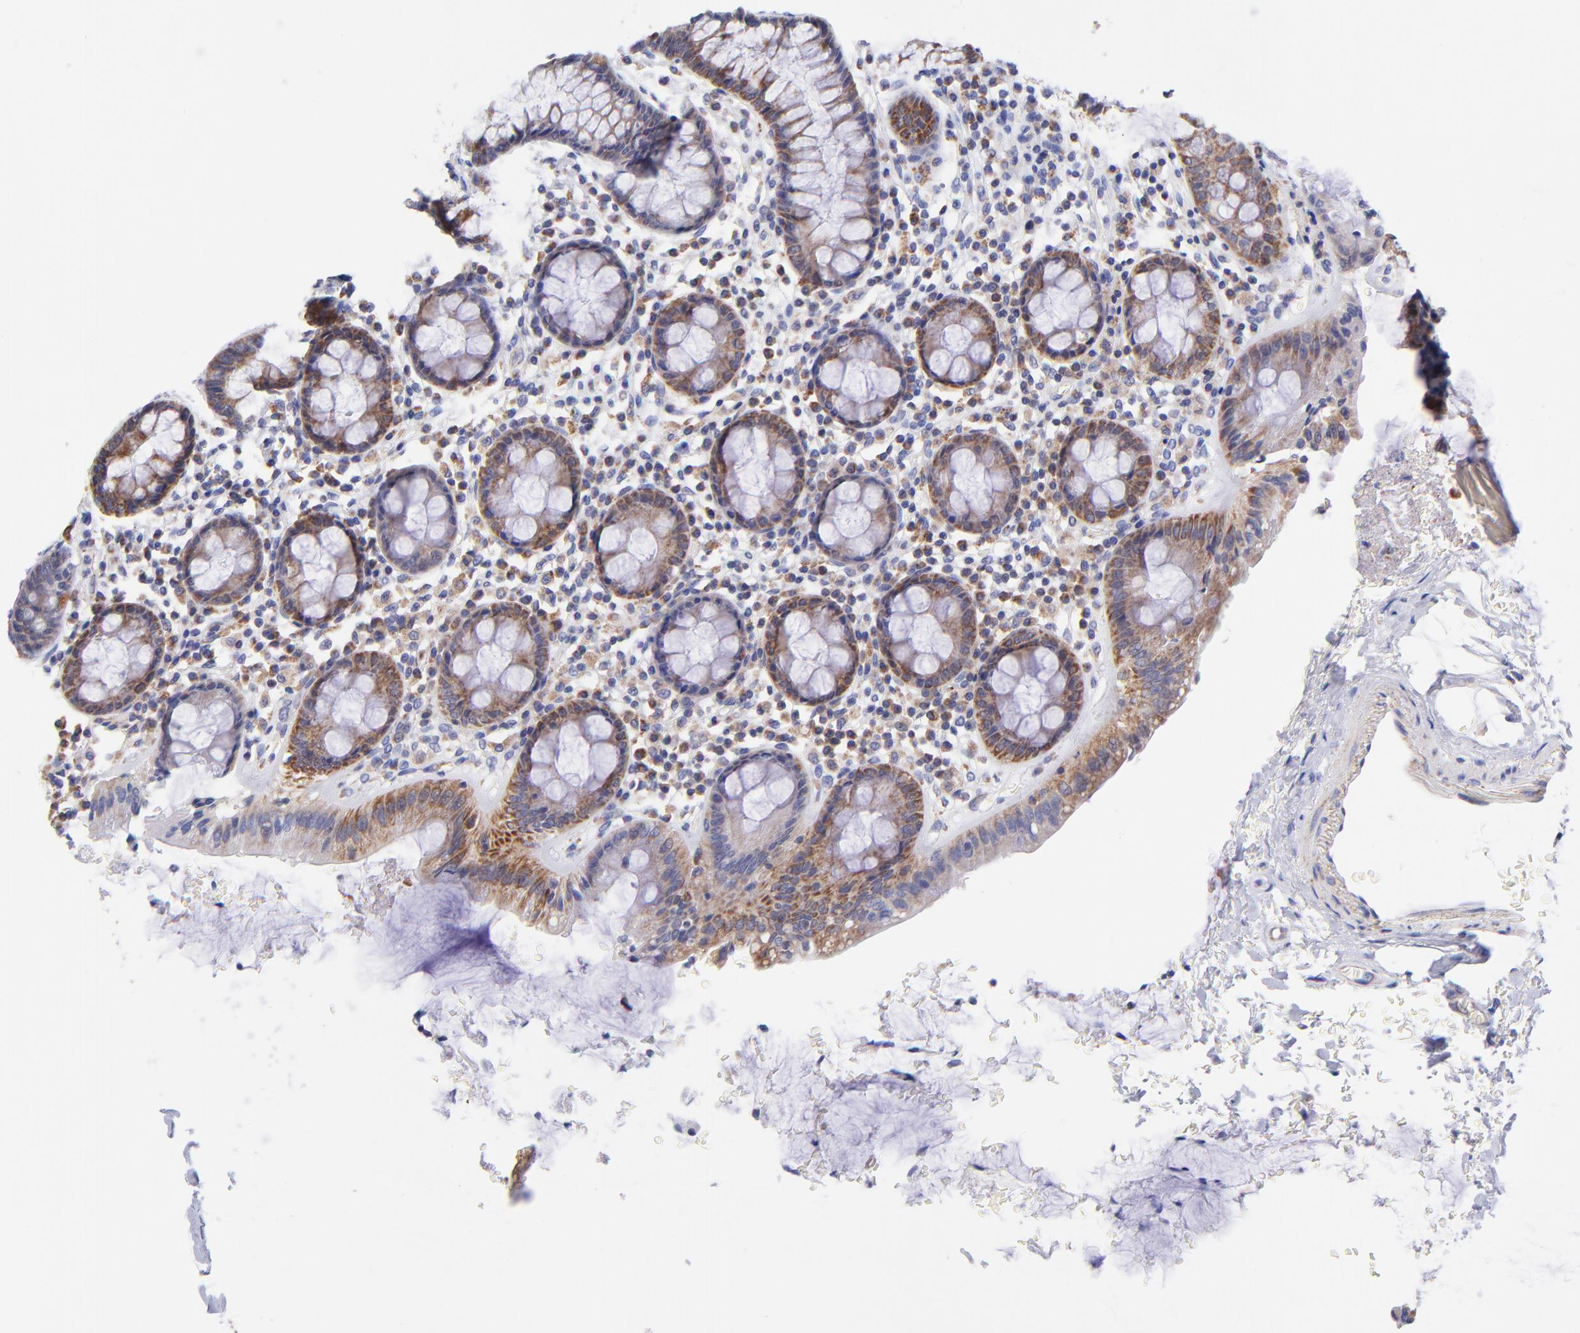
{"staining": {"intensity": "moderate", "quantity": "25%-75%", "location": "cytoplasmic/membranous"}, "tissue": "rectum", "cell_type": "Glandular cells", "image_type": "normal", "snomed": [{"axis": "morphology", "description": "Normal tissue, NOS"}, {"axis": "topography", "description": "Rectum"}], "caption": "High-power microscopy captured an immunohistochemistry photomicrograph of unremarkable rectum, revealing moderate cytoplasmic/membranous staining in approximately 25%-75% of glandular cells. (brown staining indicates protein expression, while blue staining denotes nuclei).", "gene": "NDUFB7", "patient": {"sex": "male", "age": 92}}